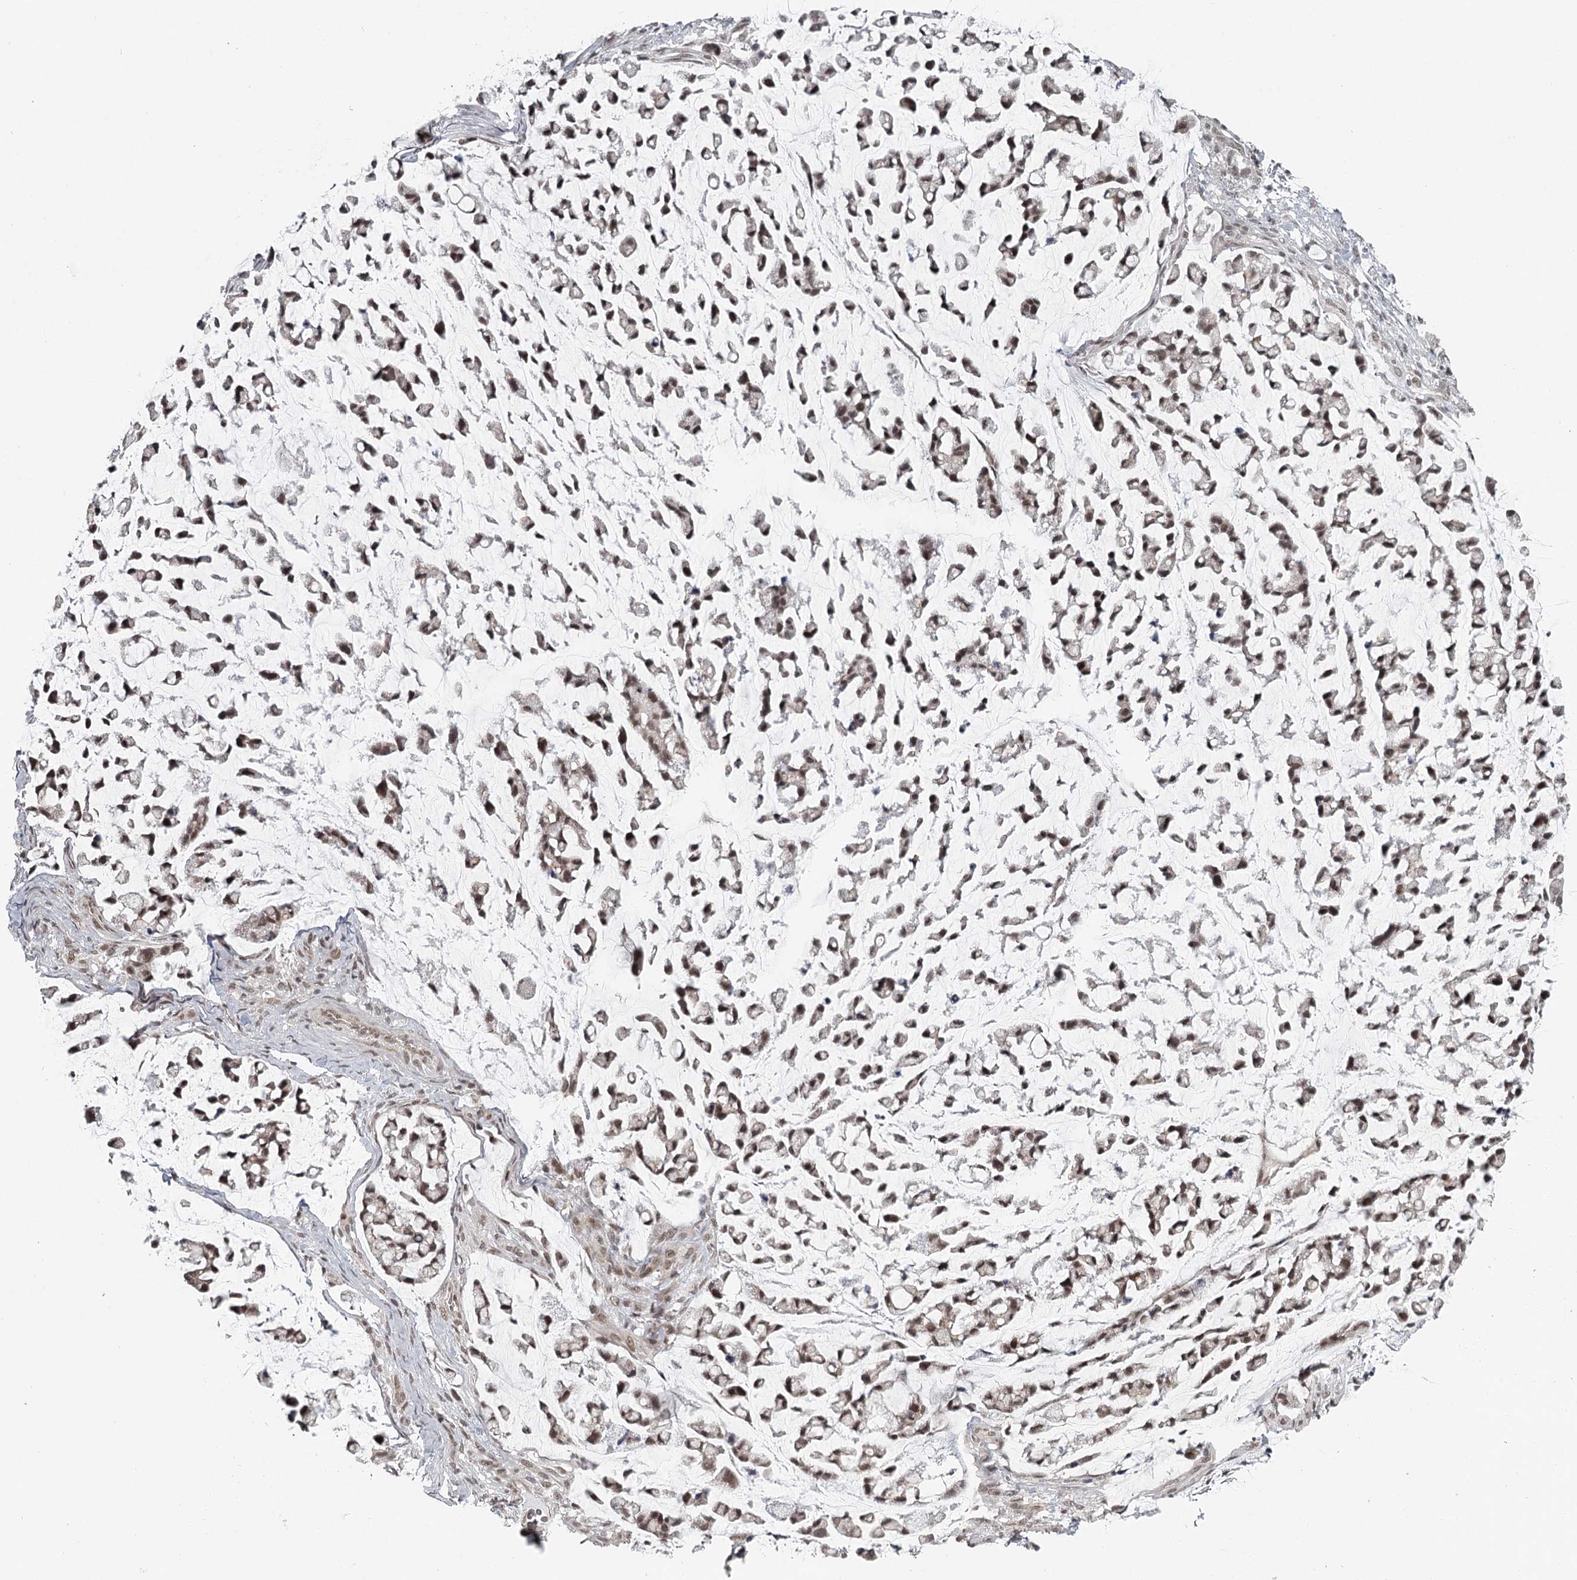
{"staining": {"intensity": "moderate", "quantity": ">75%", "location": "nuclear"}, "tissue": "stomach cancer", "cell_type": "Tumor cells", "image_type": "cancer", "snomed": [{"axis": "morphology", "description": "Adenocarcinoma, NOS"}, {"axis": "topography", "description": "Stomach, lower"}], "caption": "A photomicrograph showing moderate nuclear positivity in about >75% of tumor cells in stomach adenocarcinoma, as visualized by brown immunohistochemical staining.", "gene": "FAM13C", "patient": {"sex": "male", "age": 67}}